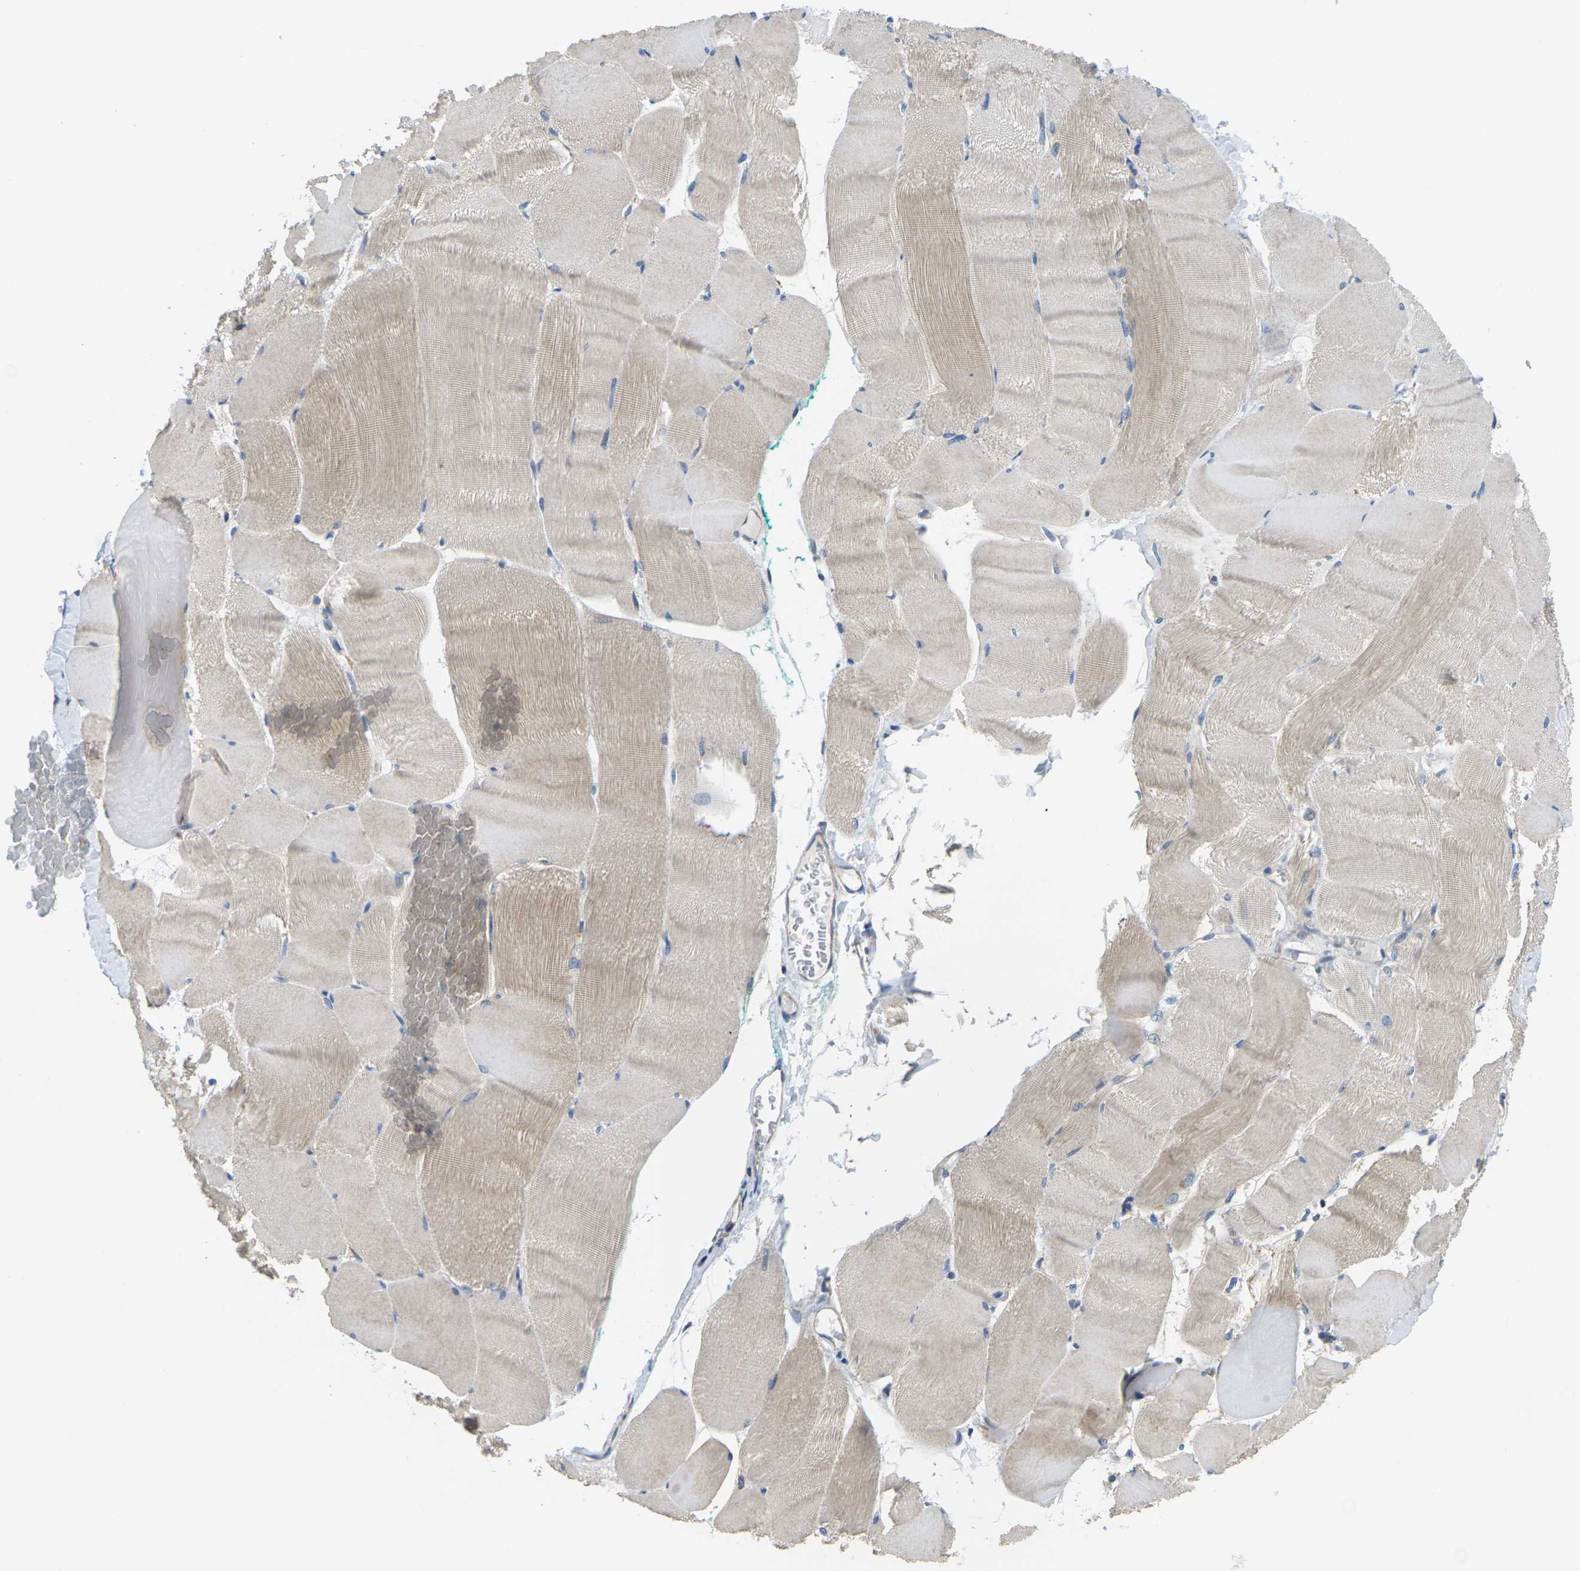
{"staining": {"intensity": "weak", "quantity": "25%-75%", "location": "cytoplasmic/membranous"}, "tissue": "skeletal muscle", "cell_type": "Myocytes", "image_type": "normal", "snomed": [{"axis": "morphology", "description": "Normal tissue, NOS"}, {"axis": "morphology", "description": "Squamous cell carcinoma, NOS"}, {"axis": "topography", "description": "Skeletal muscle"}], "caption": "High-power microscopy captured an immunohistochemistry histopathology image of unremarkable skeletal muscle, revealing weak cytoplasmic/membranous staining in about 25%-75% of myocytes.", "gene": "TMCC2", "patient": {"sex": "male", "age": 51}}